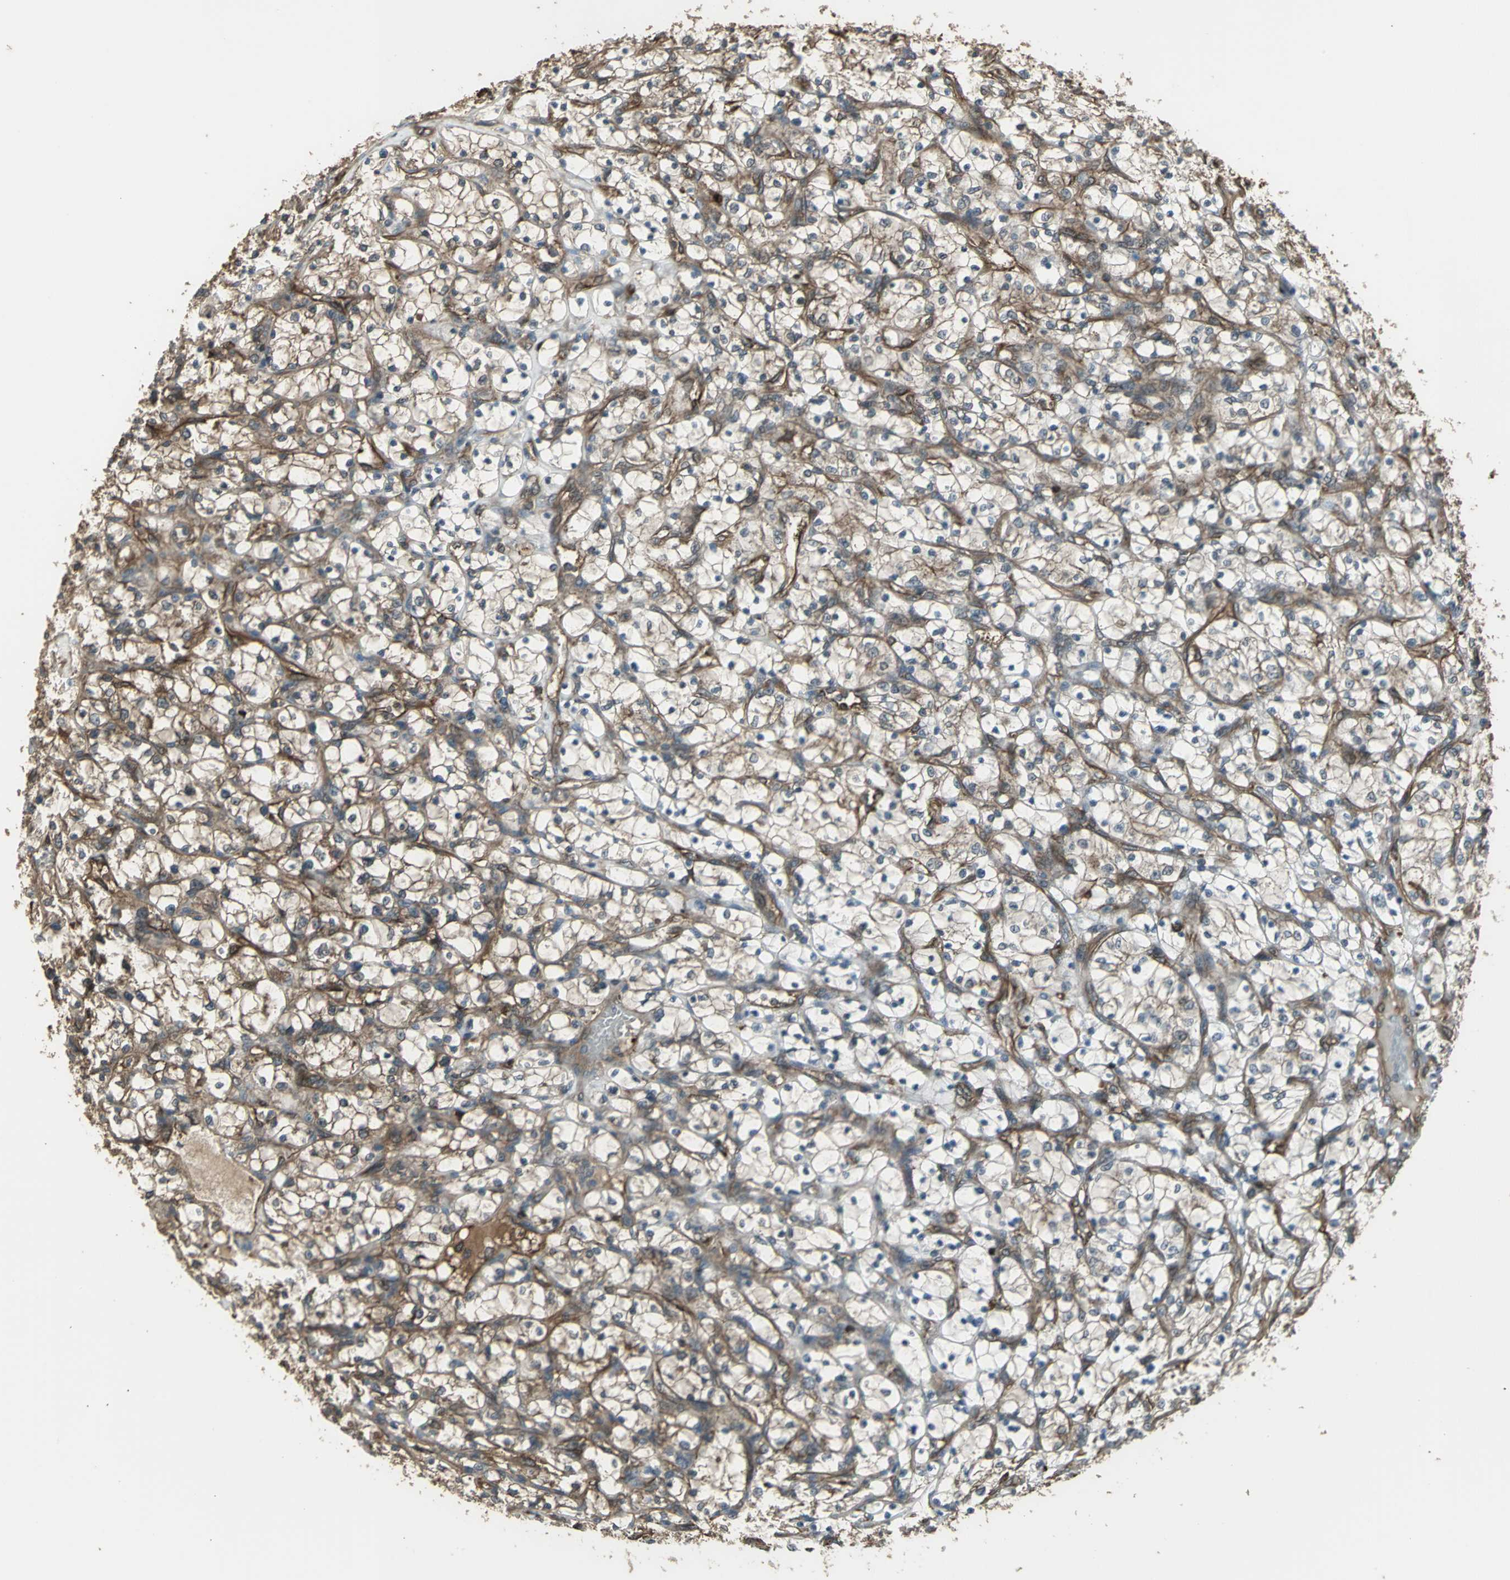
{"staining": {"intensity": "moderate", "quantity": "25%-75%", "location": "cytoplasmic/membranous"}, "tissue": "renal cancer", "cell_type": "Tumor cells", "image_type": "cancer", "snomed": [{"axis": "morphology", "description": "Adenocarcinoma, NOS"}, {"axis": "topography", "description": "Kidney"}], "caption": "This image displays immunohistochemistry (IHC) staining of adenocarcinoma (renal), with medium moderate cytoplasmic/membranous staining in about 25%-75% of tumor cells.", "gene": "PRXL2B", "patient": {"sex": "female", "age": 69}}